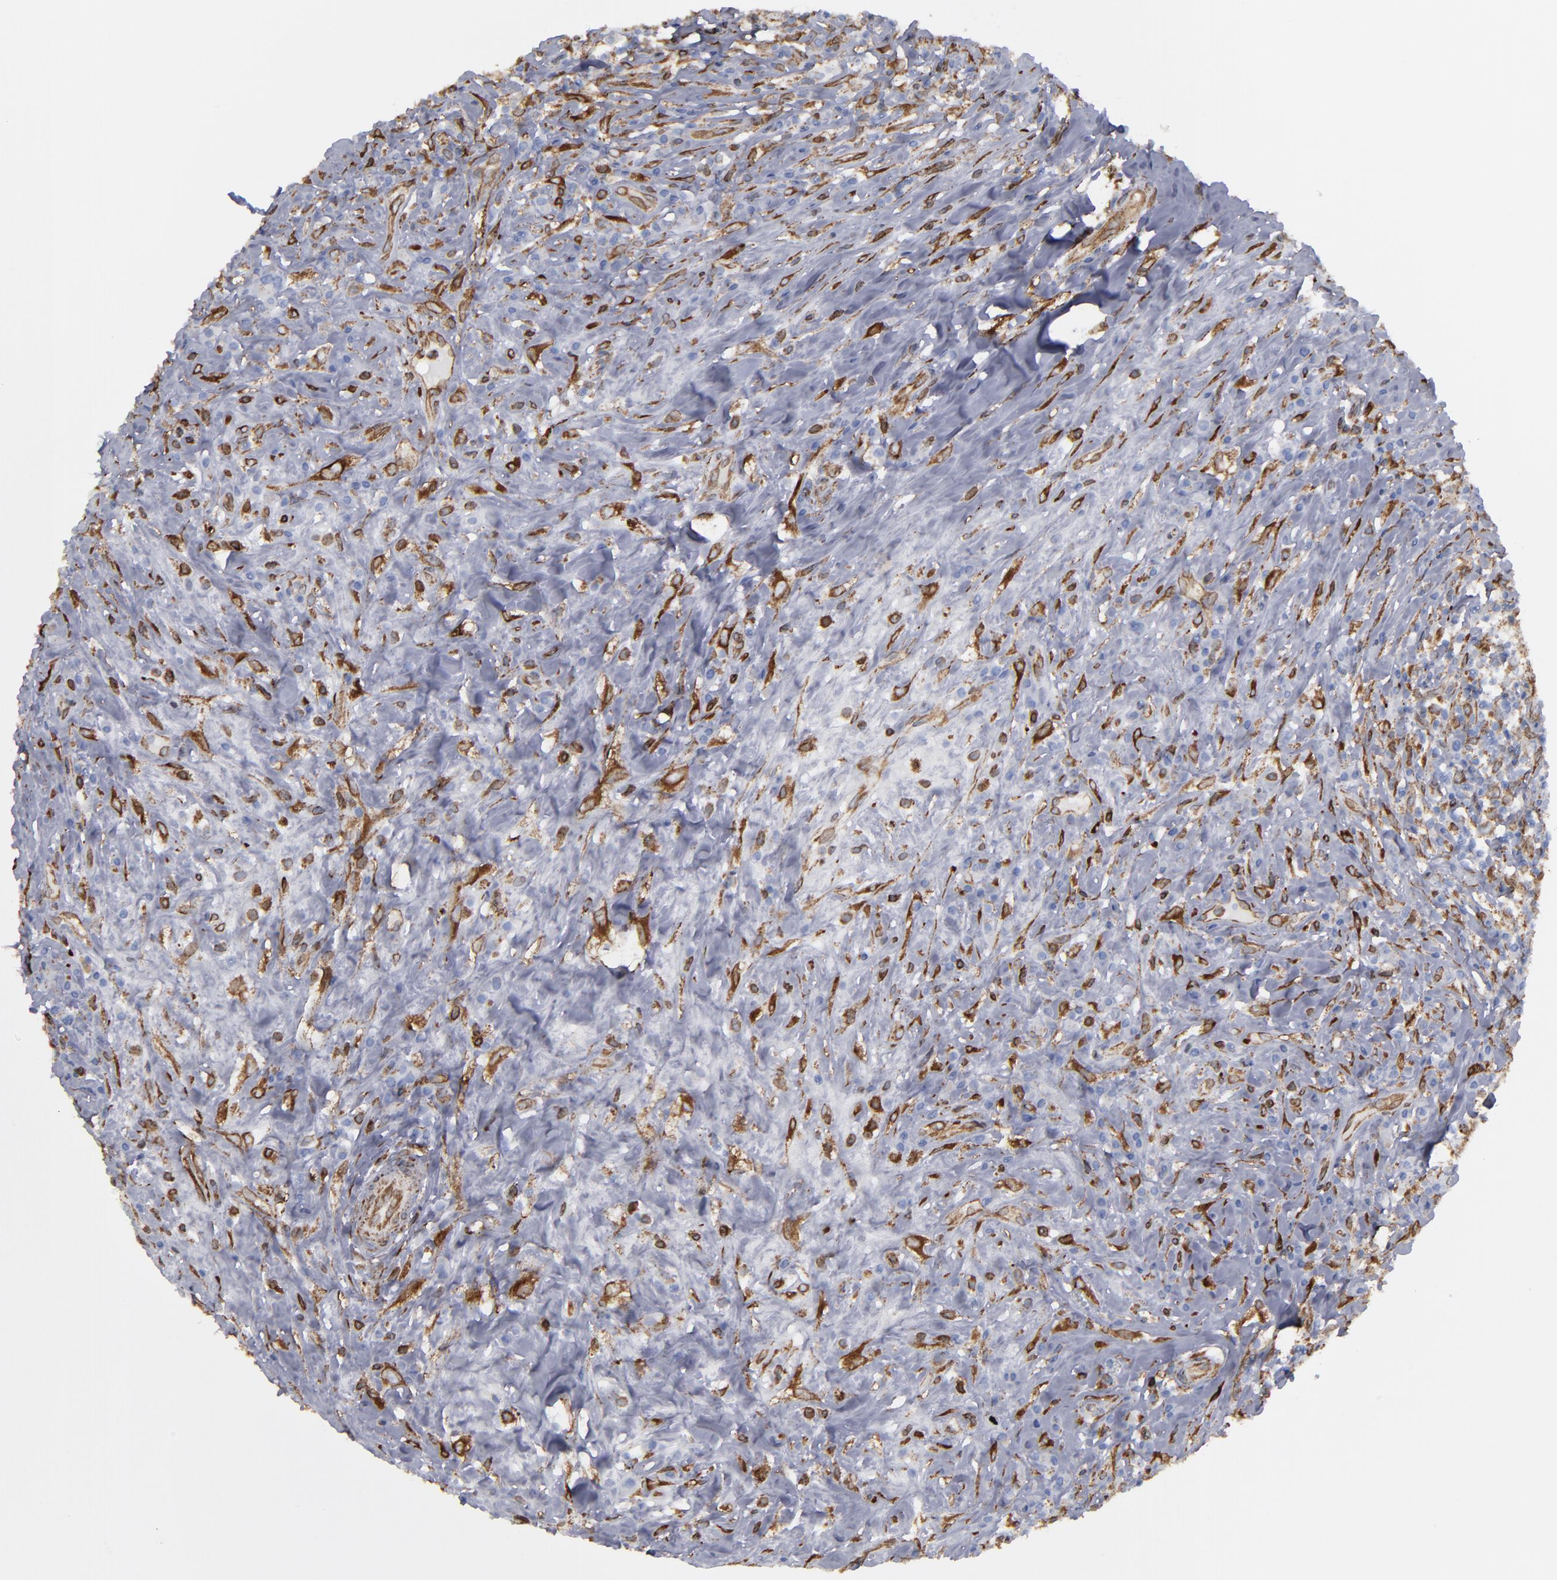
{"staining": {"intensity": "strong", "quantity": "<25%", "location": "cytoplasmic/membranous"}, "tissue": "lymphoma", "cell_type": "Tumor cells", "image_type": "cancer", "snomed": [{"axis": "morphology", "description": "Hodgkin's disease, NOS"}, {"axis": "topography", "description": "Lymph node"}], "caption": "Lymphoma stained with a brown dye shows strong cytoplasmic/membranous positive expression in approximately <25% of tumor cells.", "gene": "ERLIN2", "patient": {"sex": "female", "age": 25}}